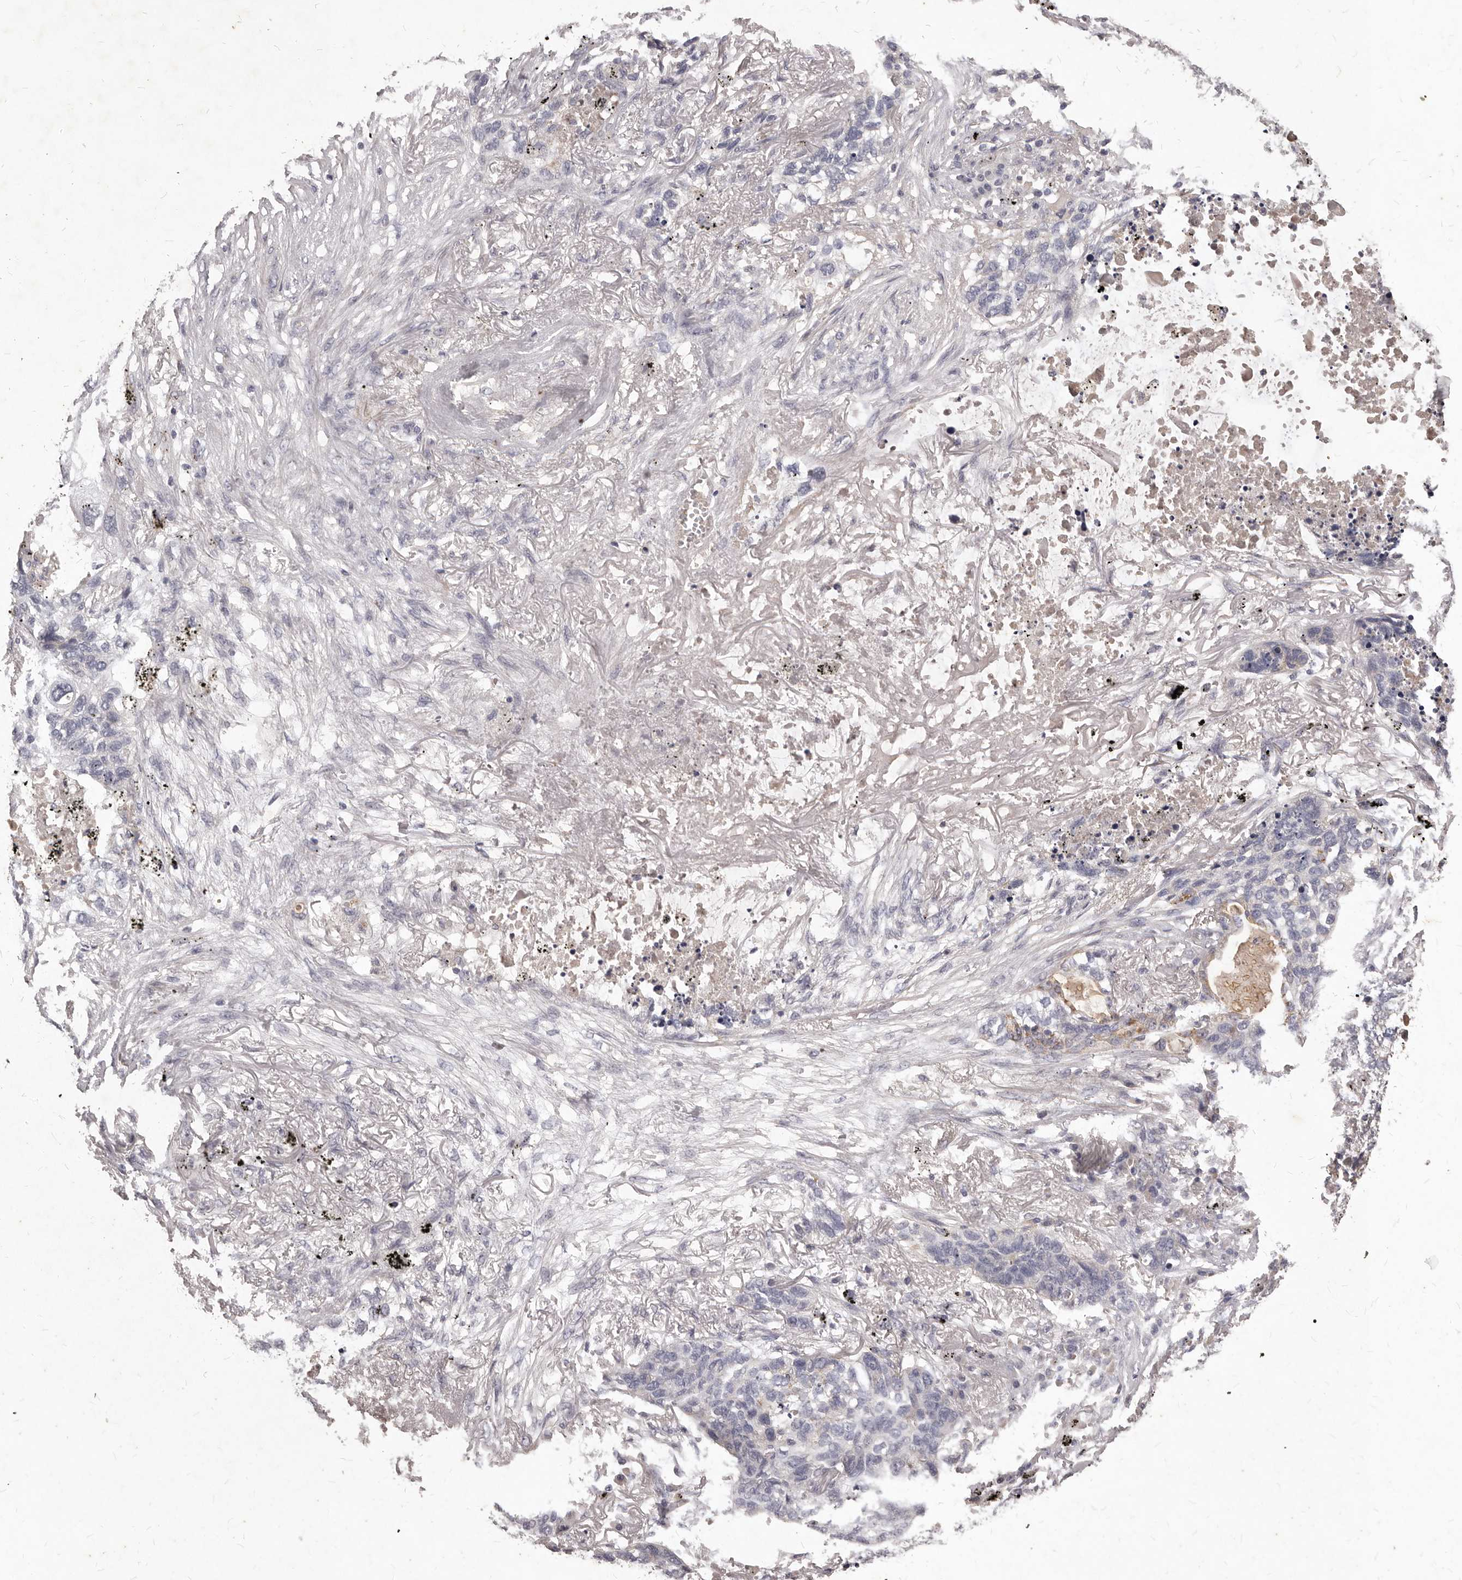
{"staining": {"intensity": "negative", "quantity": "none", "location": "none"}, "tissue": "lung cancer", "cell_type": "Tumor cells", "image_type": "cancer", "snomed": [{"axis": "morphology", "description": "Squamous cell carcinoma, NOS"}, {"axis": "topography", "description": "Lung"}], "caption": "There is no significant staining in tumor cells of lung squamous cell carcinoma. (IHC, brightfield microscopy, high magnification).", "gene": "GPRC5C", "patient": {"sex": "female", "age": 63}}